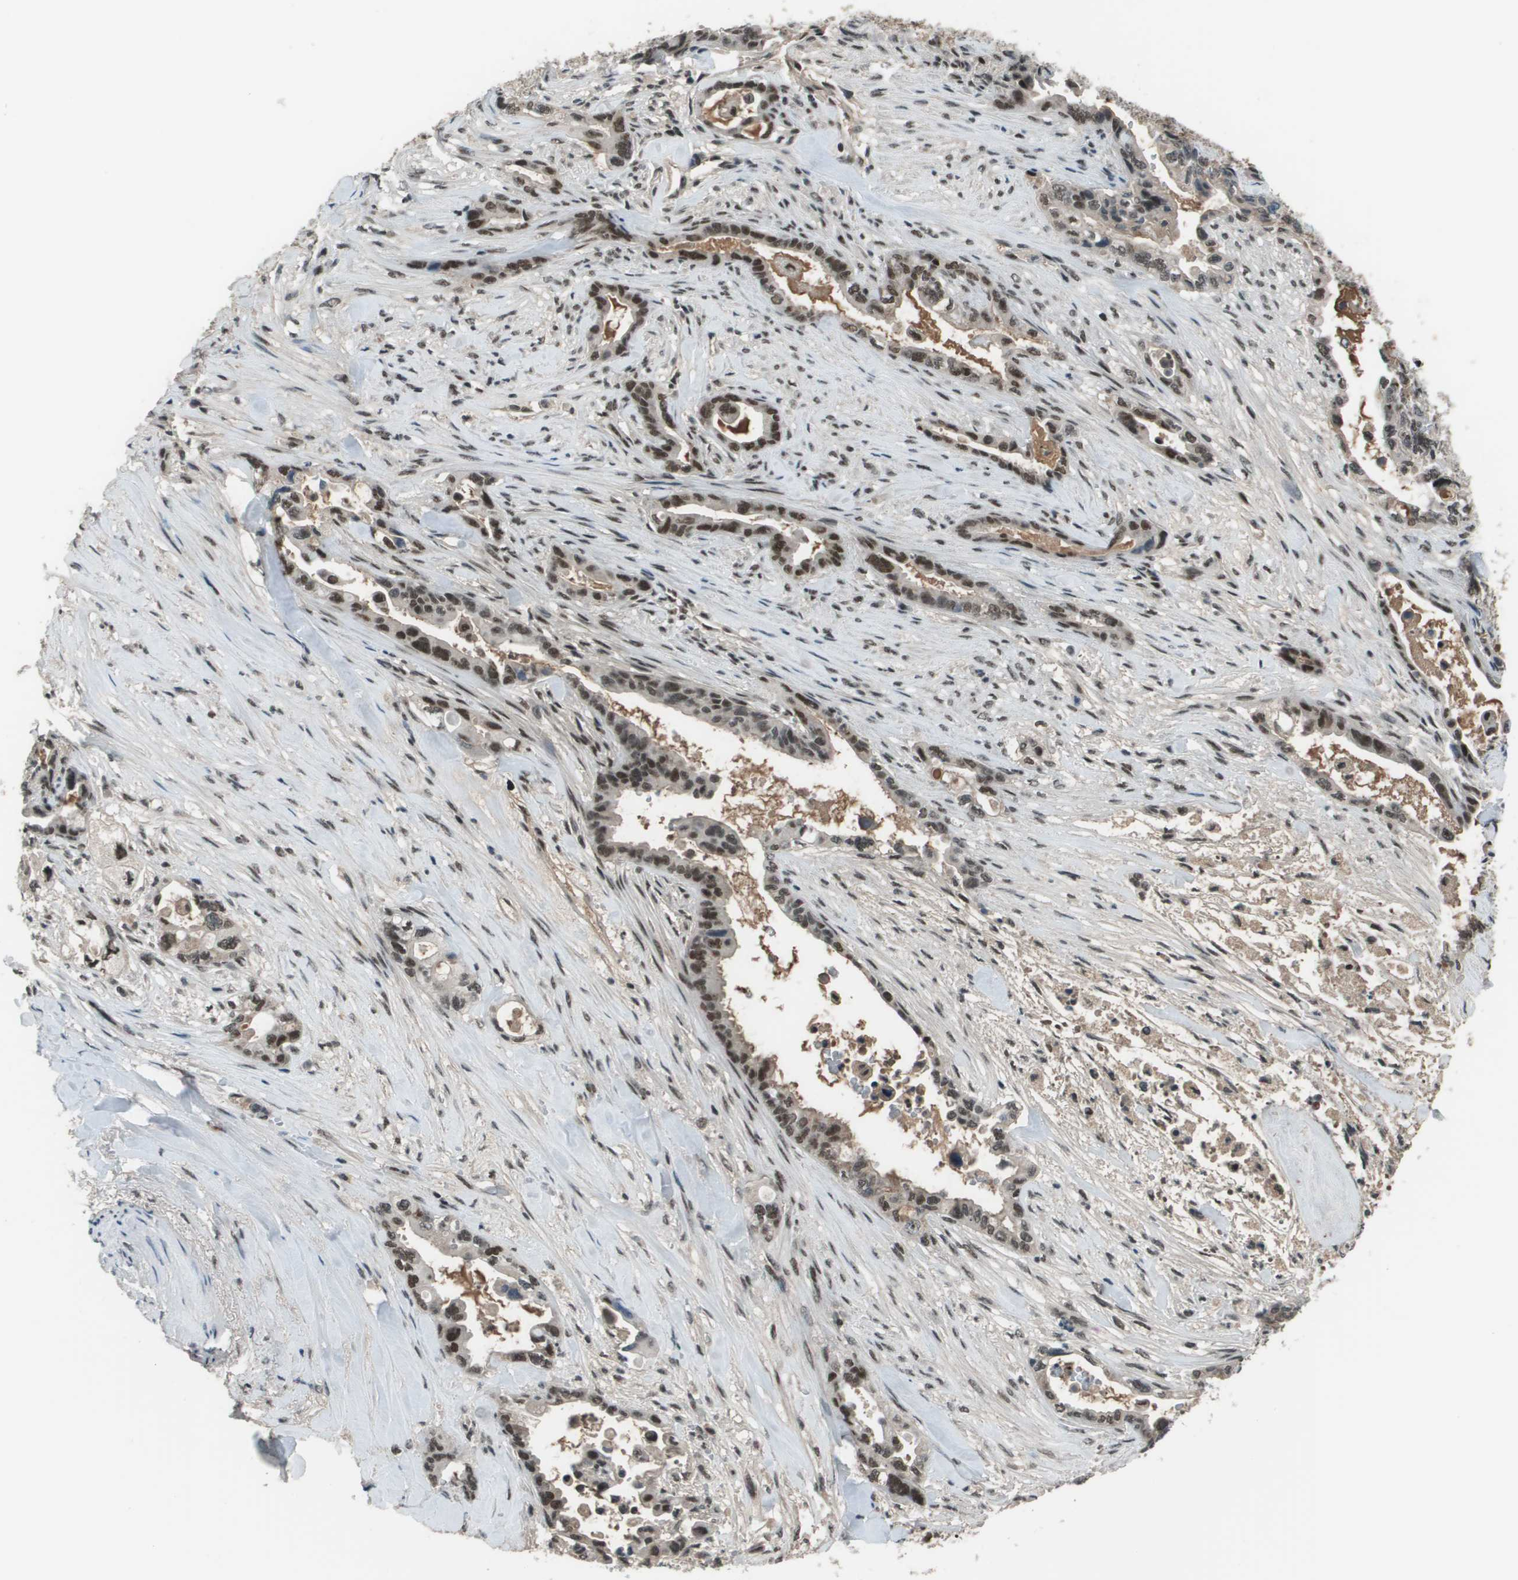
{"staining": {"intensity": "strong", "quantity": ">75%", "location": "nuclear"}, "tissue": "pancreatic cancer", "cell_type": "Tumor cells", "image_type": "cancer", "snomed": [{"axis": "morphology", "description": "Adenocarcinoma, NOS"}, {"axis": "topography", "description": "Pancreas"}], "caption": "There is high levels of strong nuclear expression in tumor cells of adenocarcinoma (pancreatic), as demonstrated by immunohistochemical staining (brown color).", "gene": "THRAP3", "patient": {"sex": "male", "age": 70}}